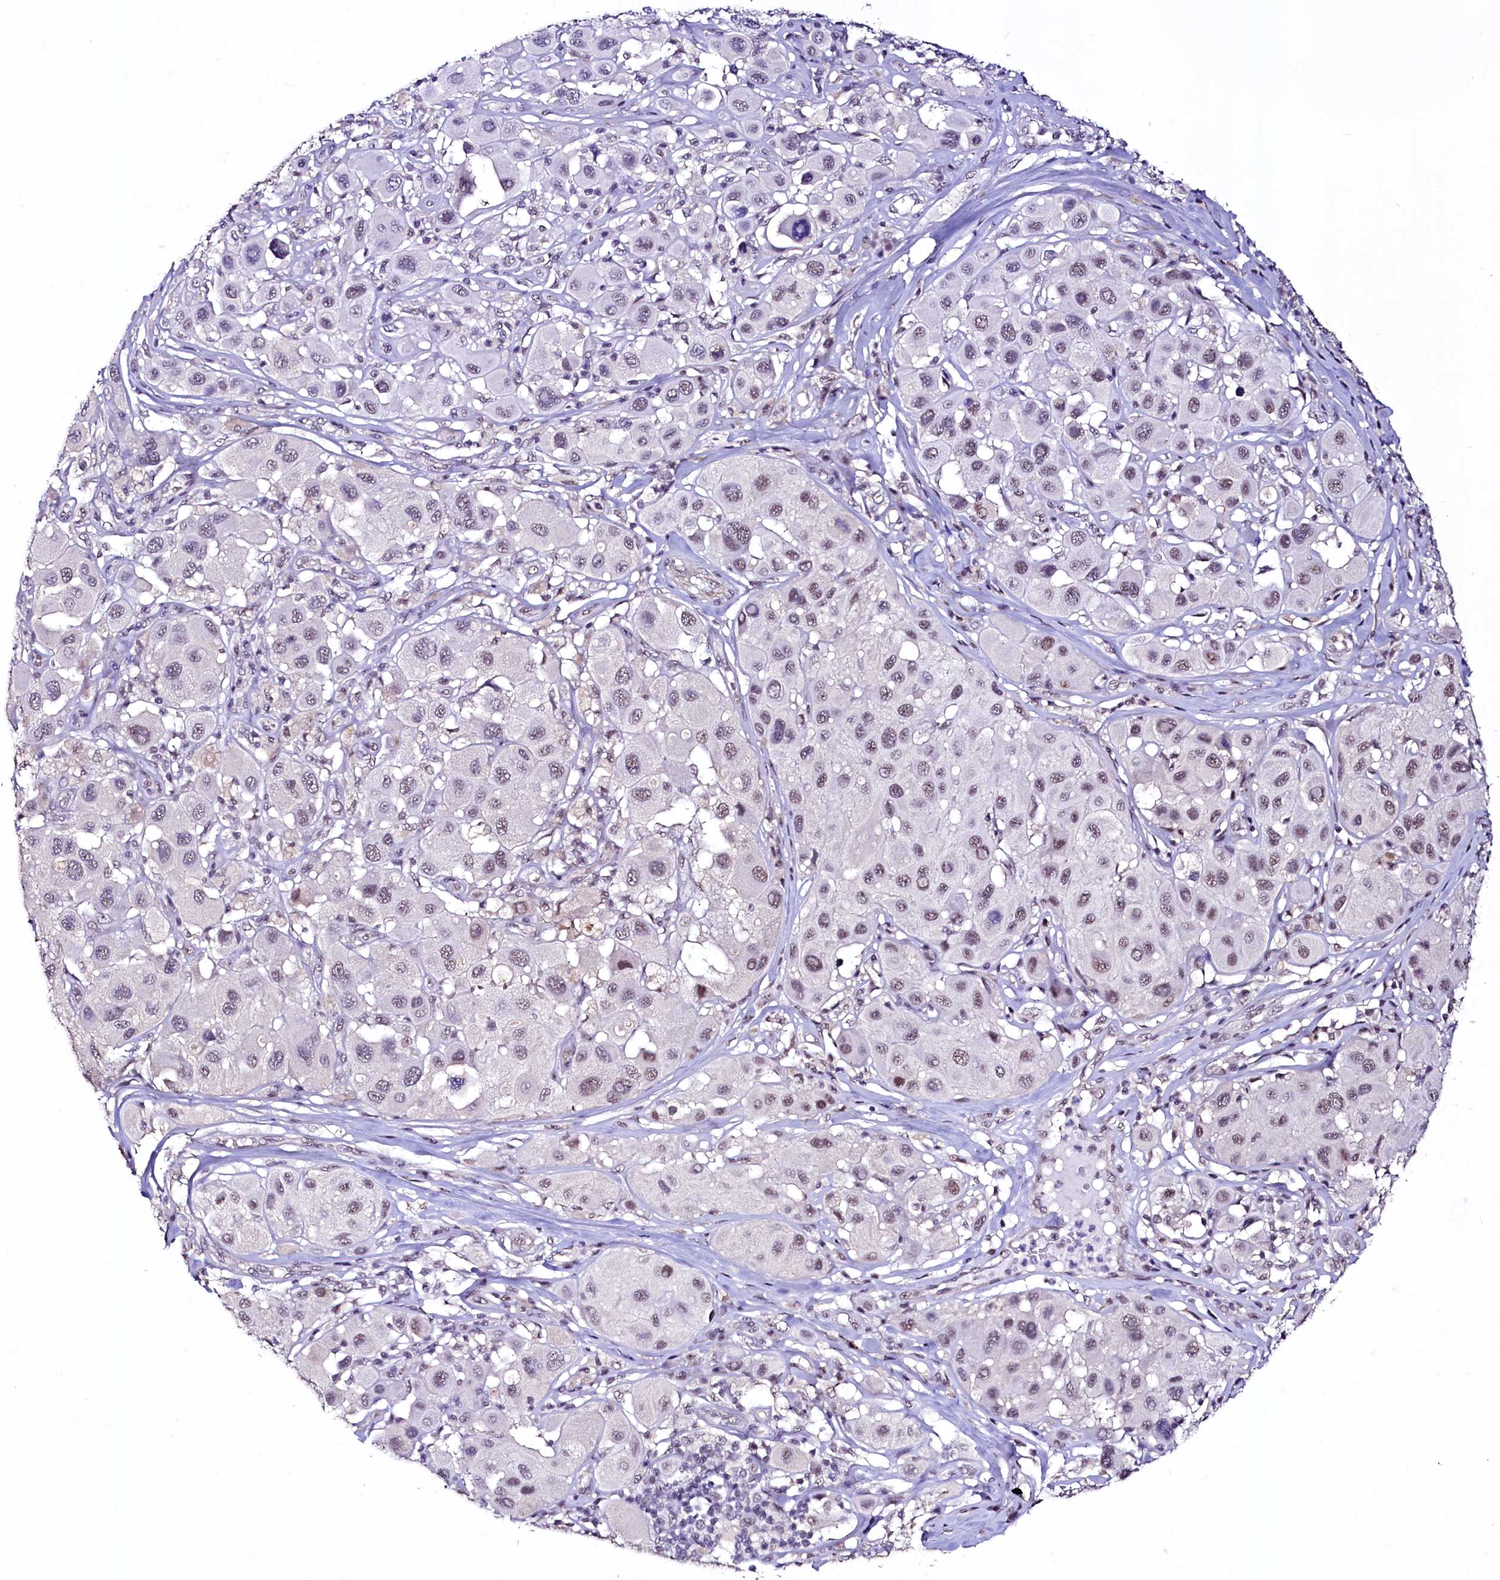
{"staining": {"intensity": "weak", "quantity": ">75%", "location": "nuclear"}, "tissue": "melanoma", "cell_type": "Tumor cells", "image_type": "cancer", "snomed": [{"axis": "morphology", "description": "Malignant melanoma, Metastatic site"}, {"axis": "topography", "description": "Skin"}], "caption": "Tumor cells reveal low levels of weak nuclear staining in approximately >75% of cells in human melanoma.", "gene": "SFSWAP", "patient": {"sex": "male", "age": 41}}